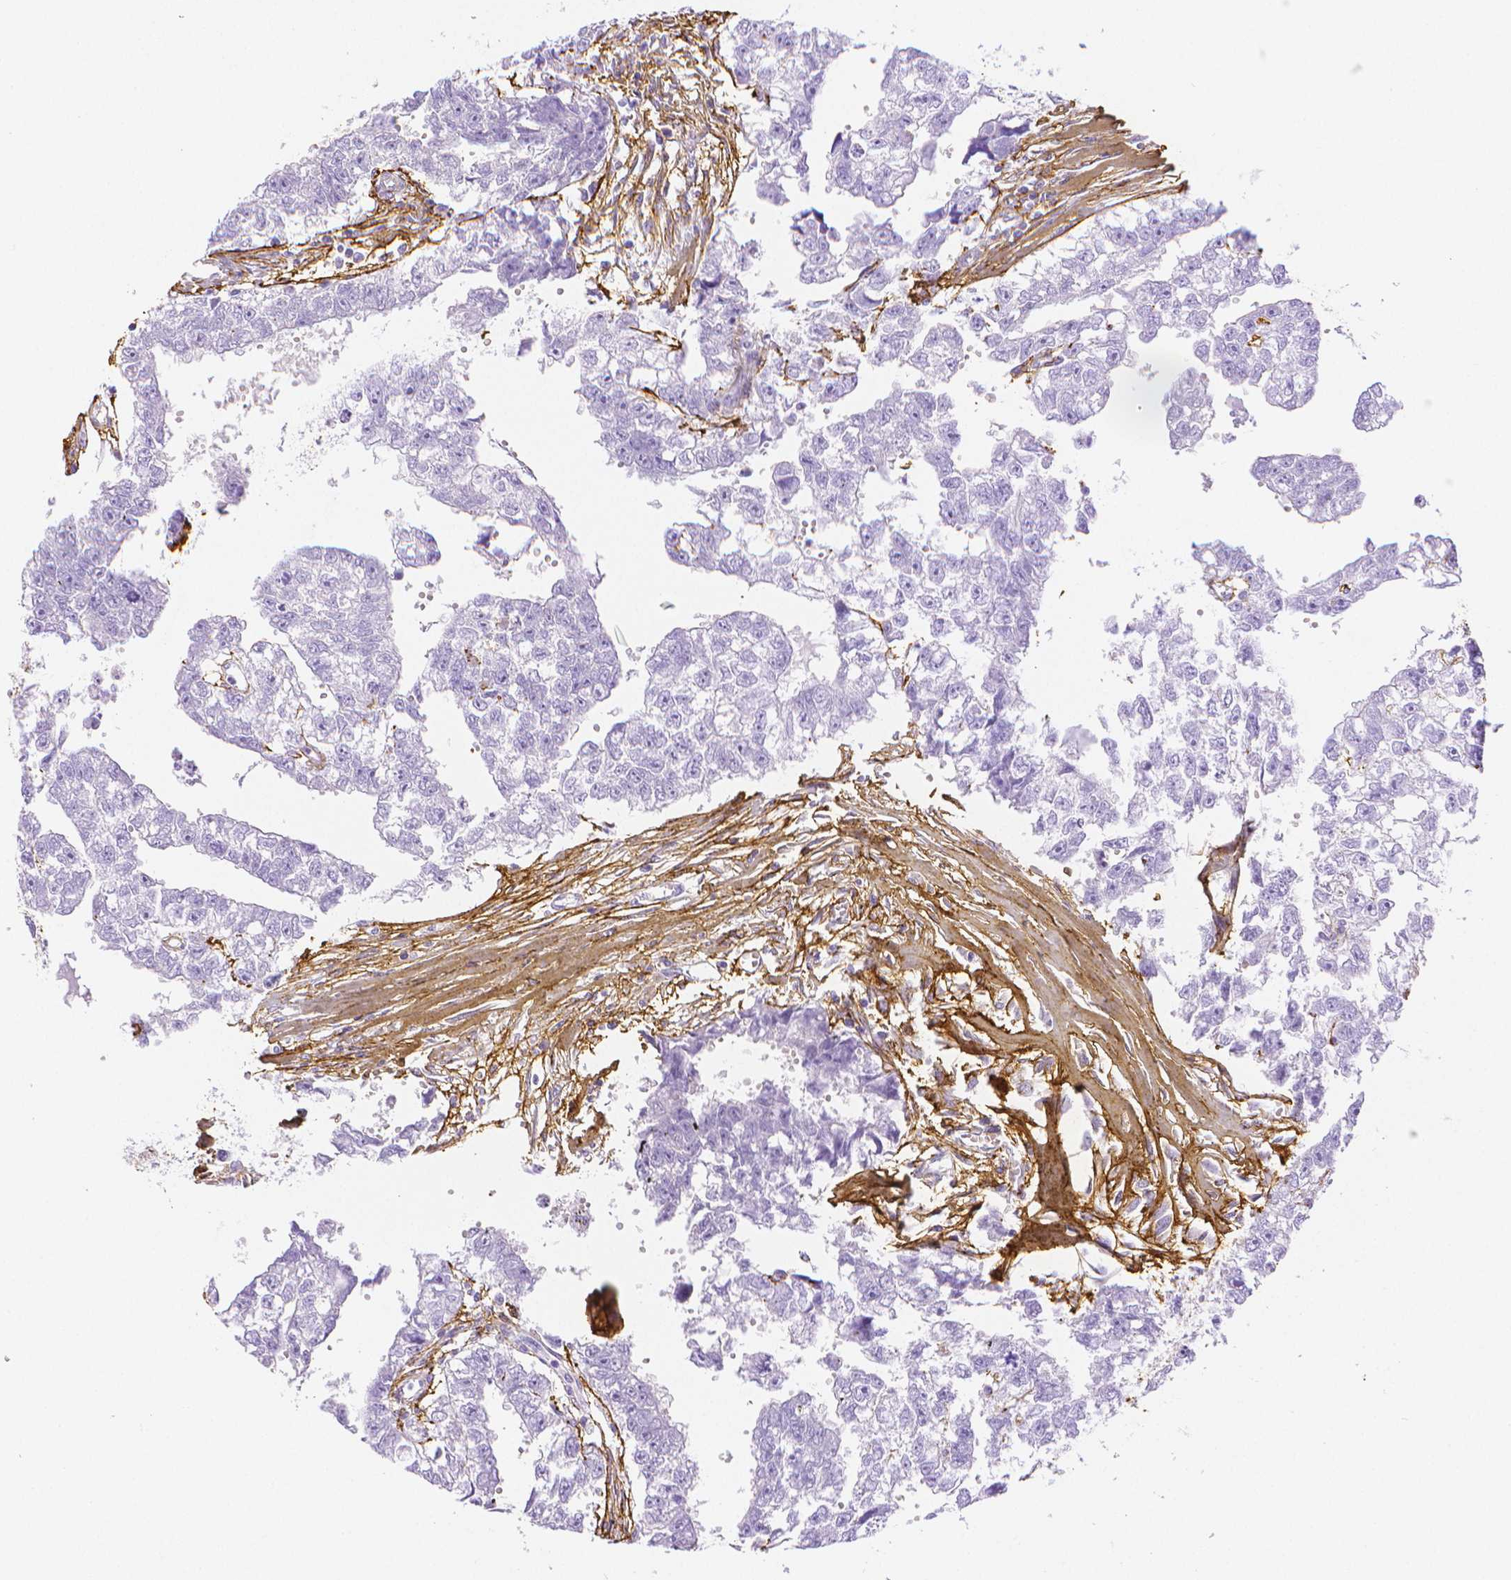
{"staining": {"intensity": "negative", "quantity": "none", "location": "none"}, "tissue": "testis cancer", "cell_type": "Tumor cells", "image_type": "cancer", "snomed": [{"axis": "morphology", "description": "Carcinoma, Embryonal, NOS"}, {"axis": "morphology", "description": "Teratoma, malignant, NOS"}, {"axis": "topography", "description": "Testis"}], "caption": "High magnification brightfield microscopy of testis cancer (embryonal carcinoma) stained with DAB (3,3'-diaminobenzidine) (brown) and counterstained with hematoxylin (blue): tumor cells show no significant staining.", "gene": "FBN1", "patient": {"sex": "male", "age": 44}}